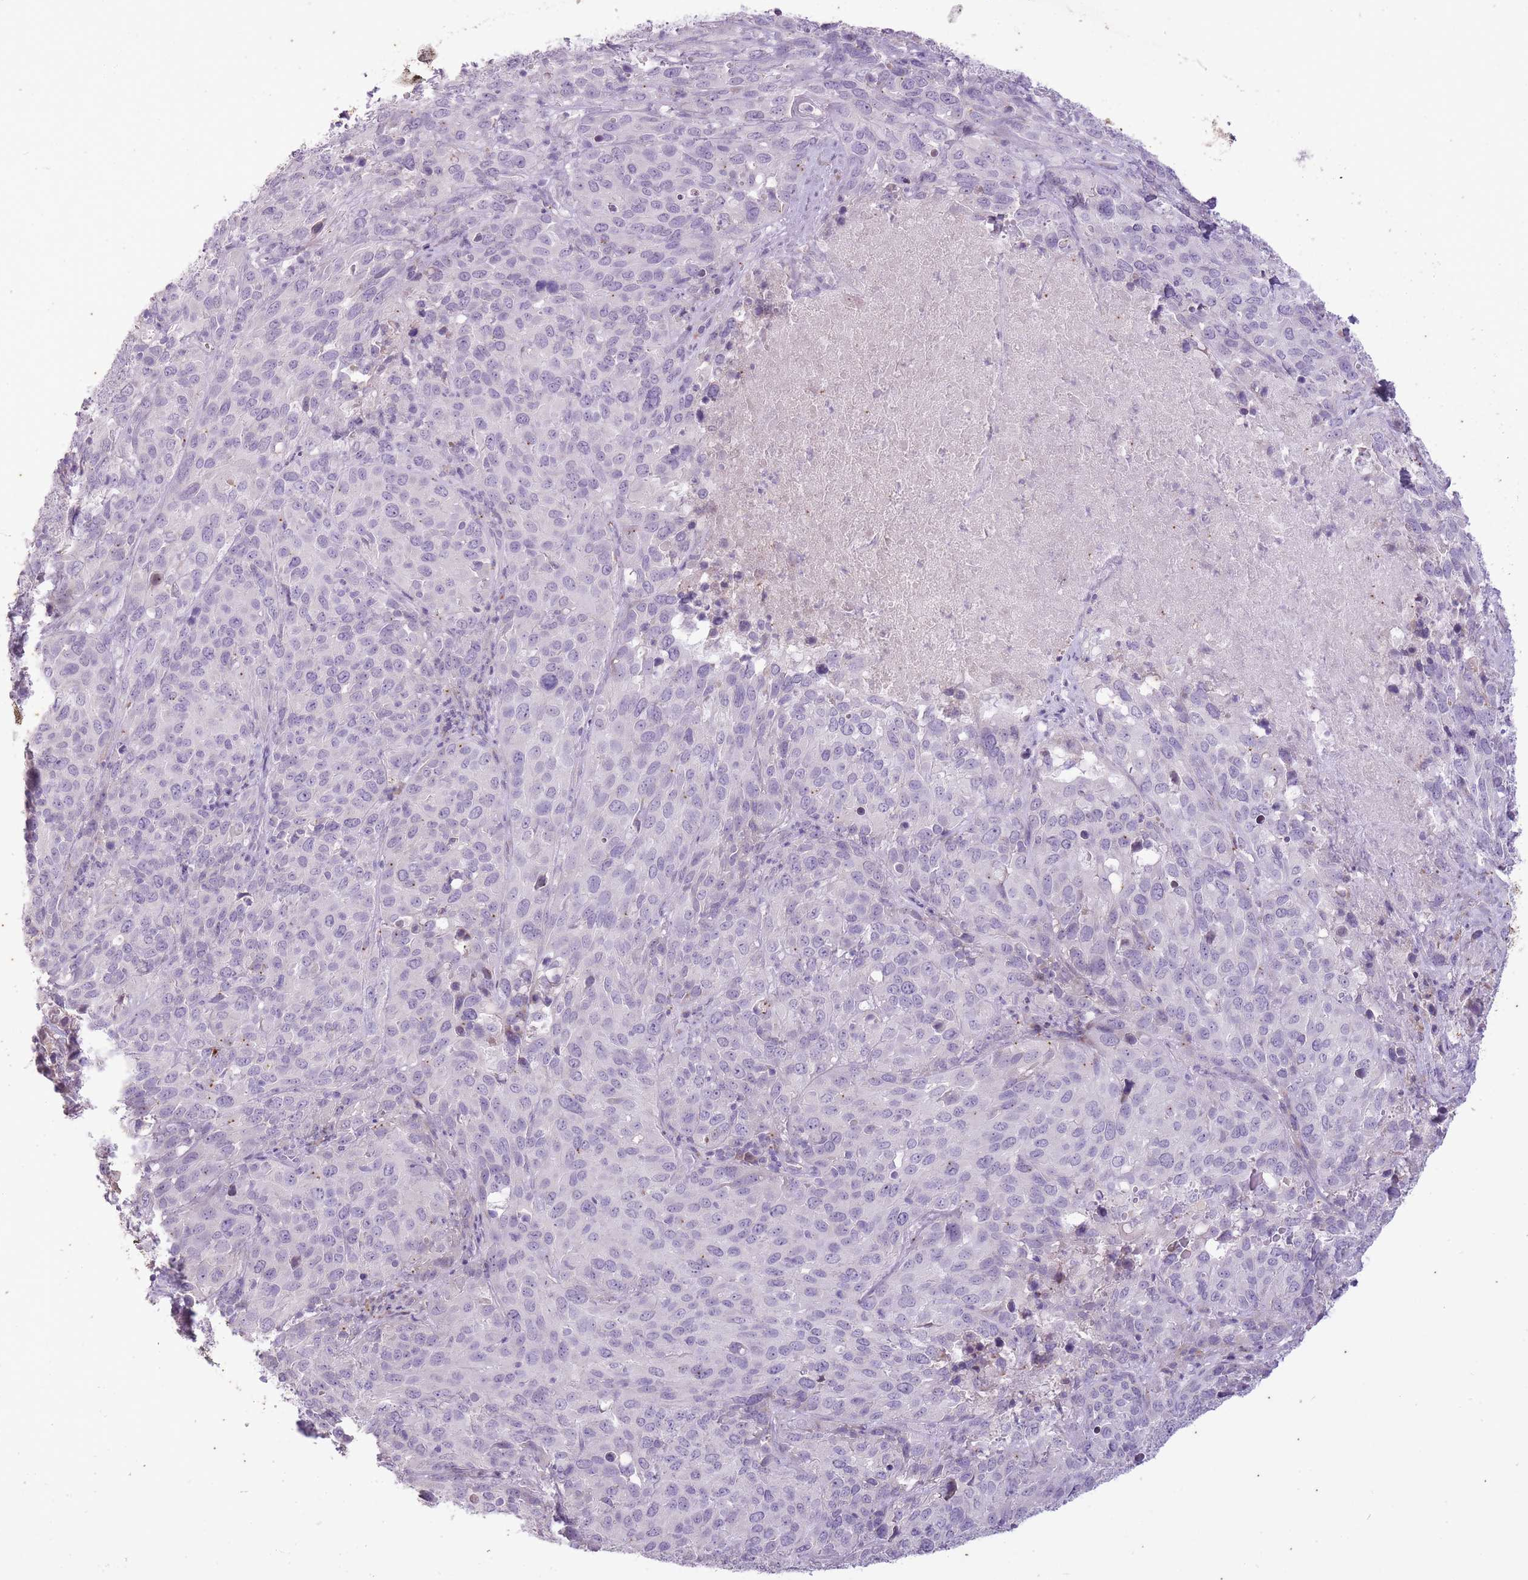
{"staining": {"intensity": "negative", "quantity": "none", "location": "none"}, "tissue": "cervical cancer", "cell_type": "Tumor cells", "image_type": "cancer", "snomed": [{"axis": "morphology", "description": "Squamous cell carcinoma, NOS"}, {"axis": "topography", "description": "Cervix"}], "caption": "Immunohistochemistry (IHC) of cervical squamous cell carcinoma exhibits no staining in tumor cells.", "gene": "CNTNAP3", "patient": {"sex": "female", "age": 51}}